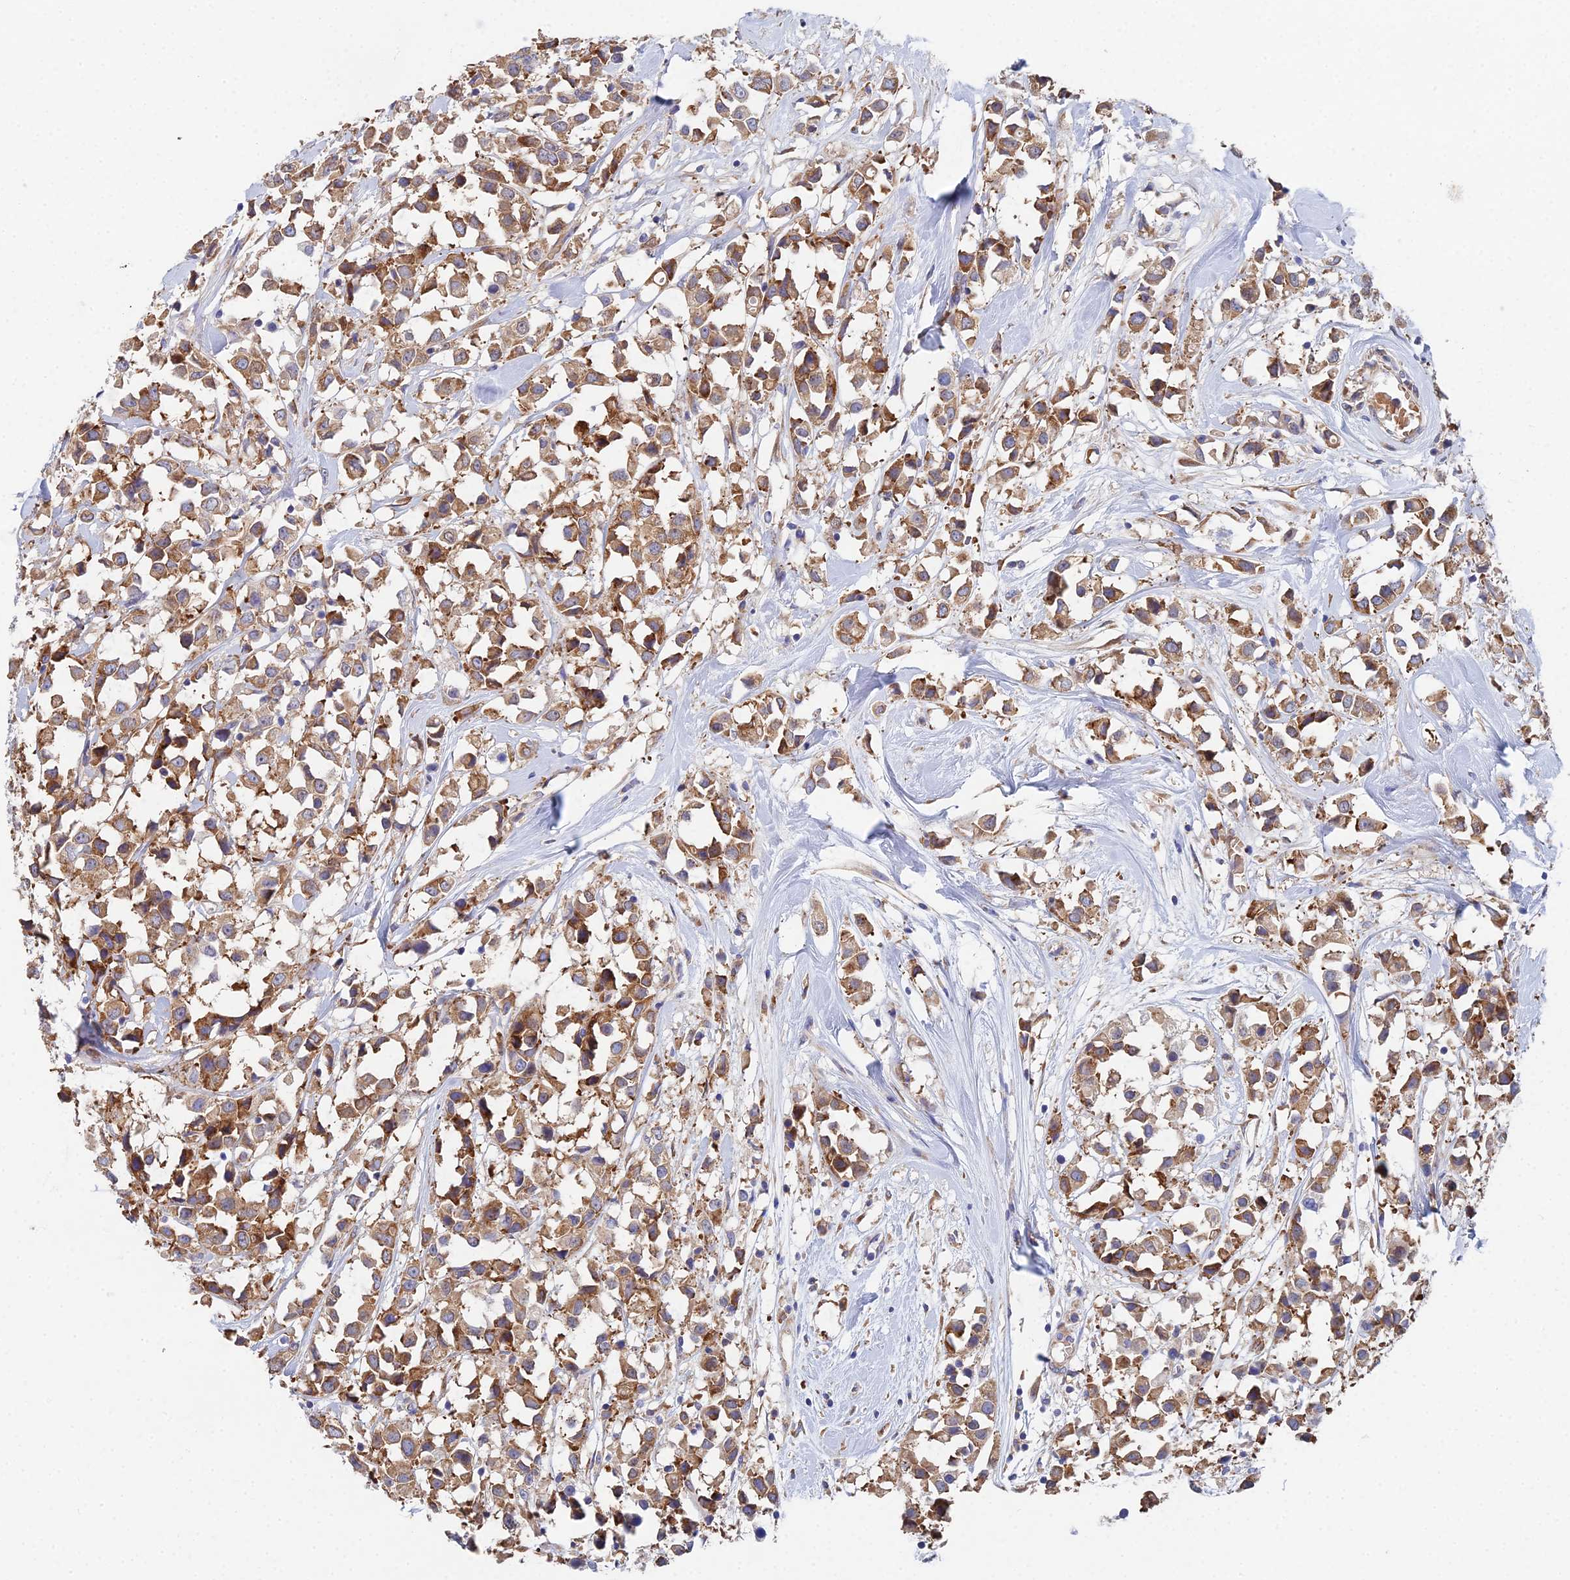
{"staining": {"intensity": "moderate", "quantity": ">75%", "location": "cytoplasmic/membranous"}, "tissue": "breast cancer", "cell_type": "Tumor cells", "image_type": "cancer", "snomed": [{"axis": "morphology", "description": "Duct carcinoma"}, {"axis": "topography", "description": "Breast"}], "caption": "Protein expression analysis of human breast cancer reveals moderate cytoplasmic/membranous expression in about >75% of tumor cells. The protein of interest is stained brown, and the nuclei are stained in blue (DAB IHC with brightfield microscopy, high magnification).", "gene": "ELOF1", "patient": {"sex": "female", "age": 61}}